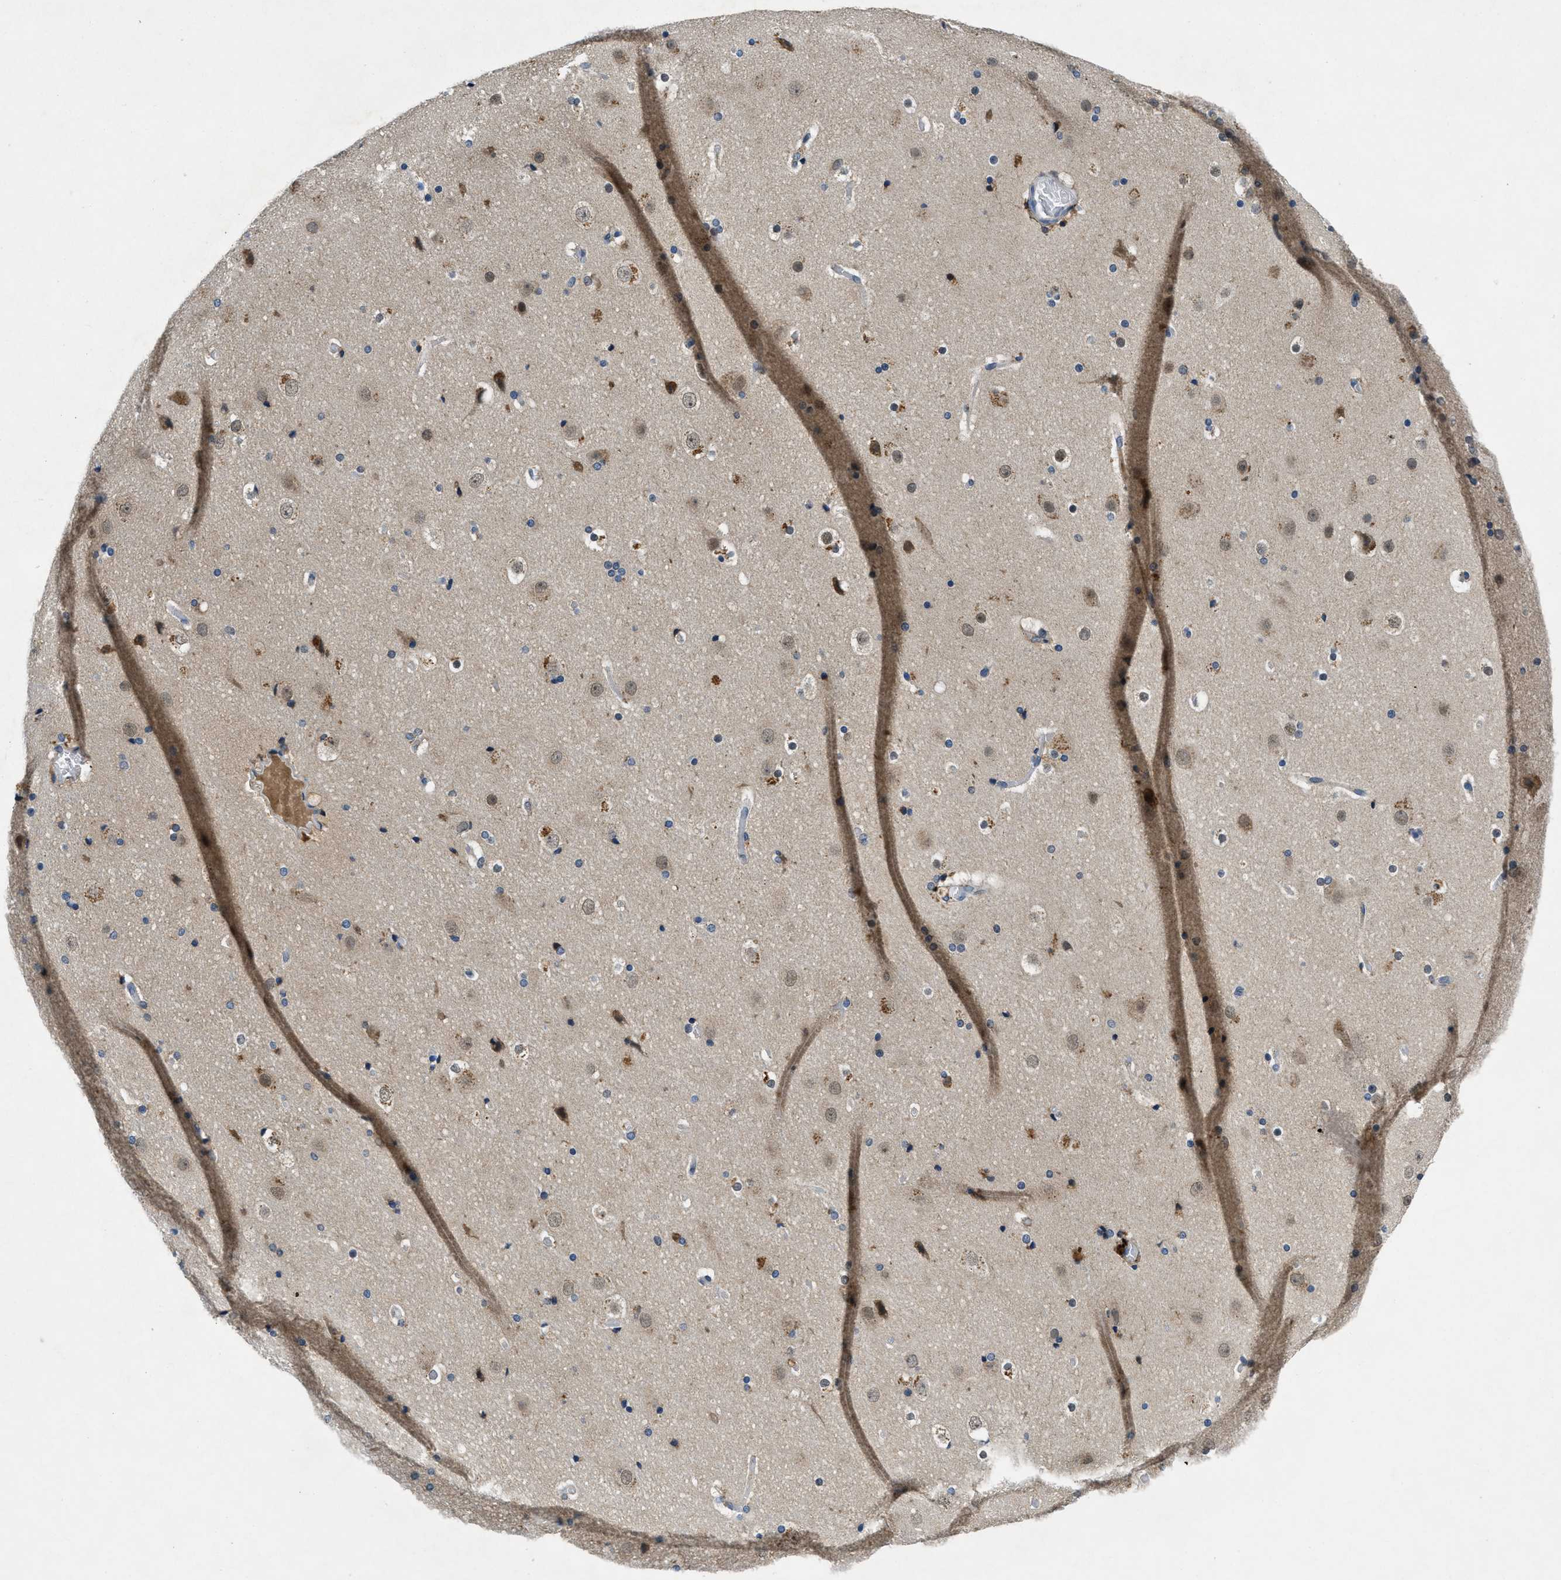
{"staining": {"intensity": "negative", "quantity": "none", "location": "none"}, "tissue": "cerebral cortex", "cell_type": "Endothelial cells", "image_type": "normal", "snomed": [{"axis": "morphology", "description": "Normal tissue, NOS"}, {"axis": "topography", "description": "Cerebral cortex"}], "caption": "Immunohistochemistry (IHC) of benign cerebral cortex shows no staining in endothelial cells.", "gene": "PNKD", "patient": {"sex": "male", "age": 57}}